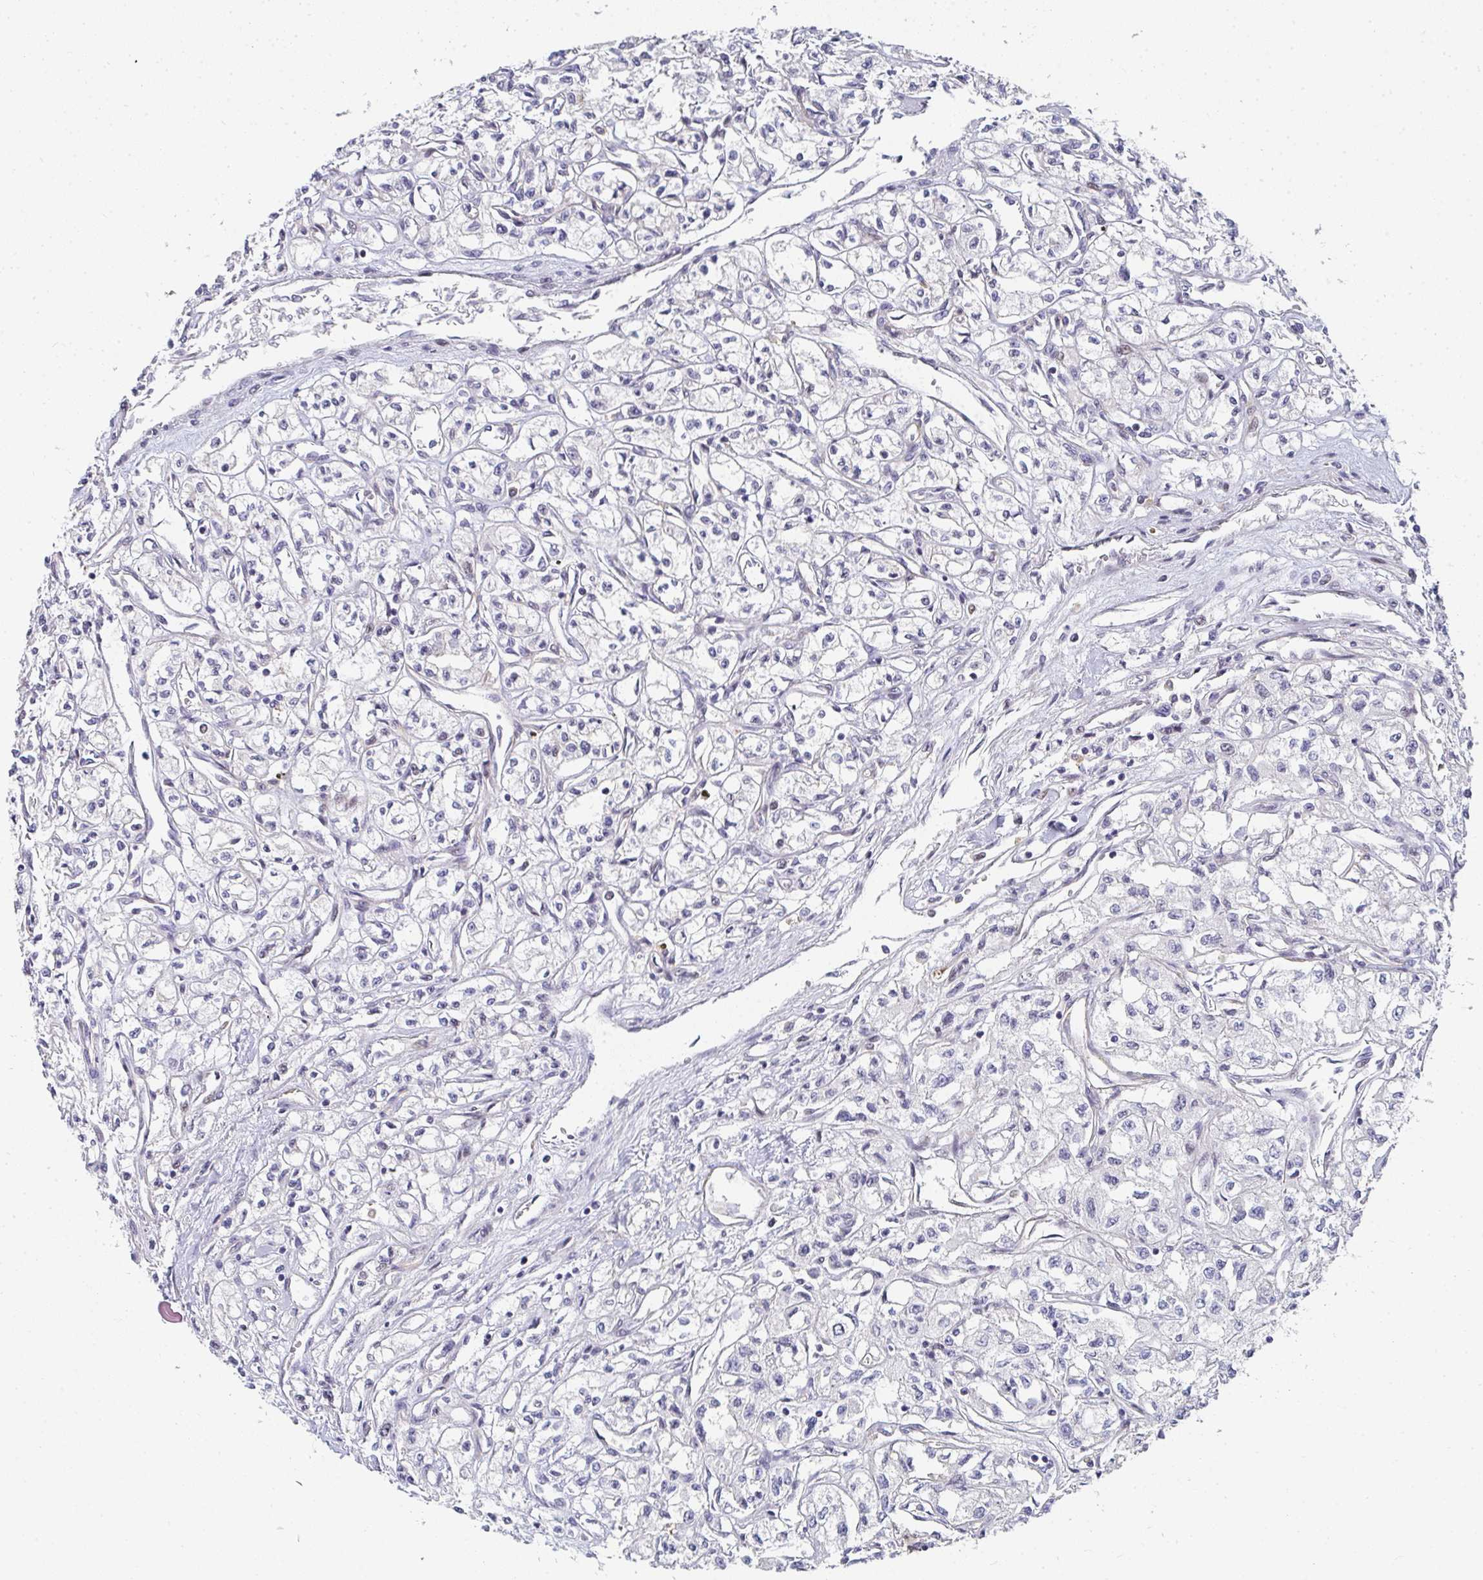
{"staining": {"intensity": "negative", "quantity": "none", "location": "none"}, "tissue": "renal cancer", "cell_type": "Tumor cells", "image_type": "cancer", "snomed": [{"axis": "morphology", "description": "Adenocarcinoma, NOS"}, {"axis": "topography", "description": "Kidney"}], "caption": "An image of renal adenocarcinoma stained for a protein reveals no brown staining in tumor cells. (DAB IHC, high magnification).", "gene": "ZIC3", "patient": {"sex": "male", "age": 56}}